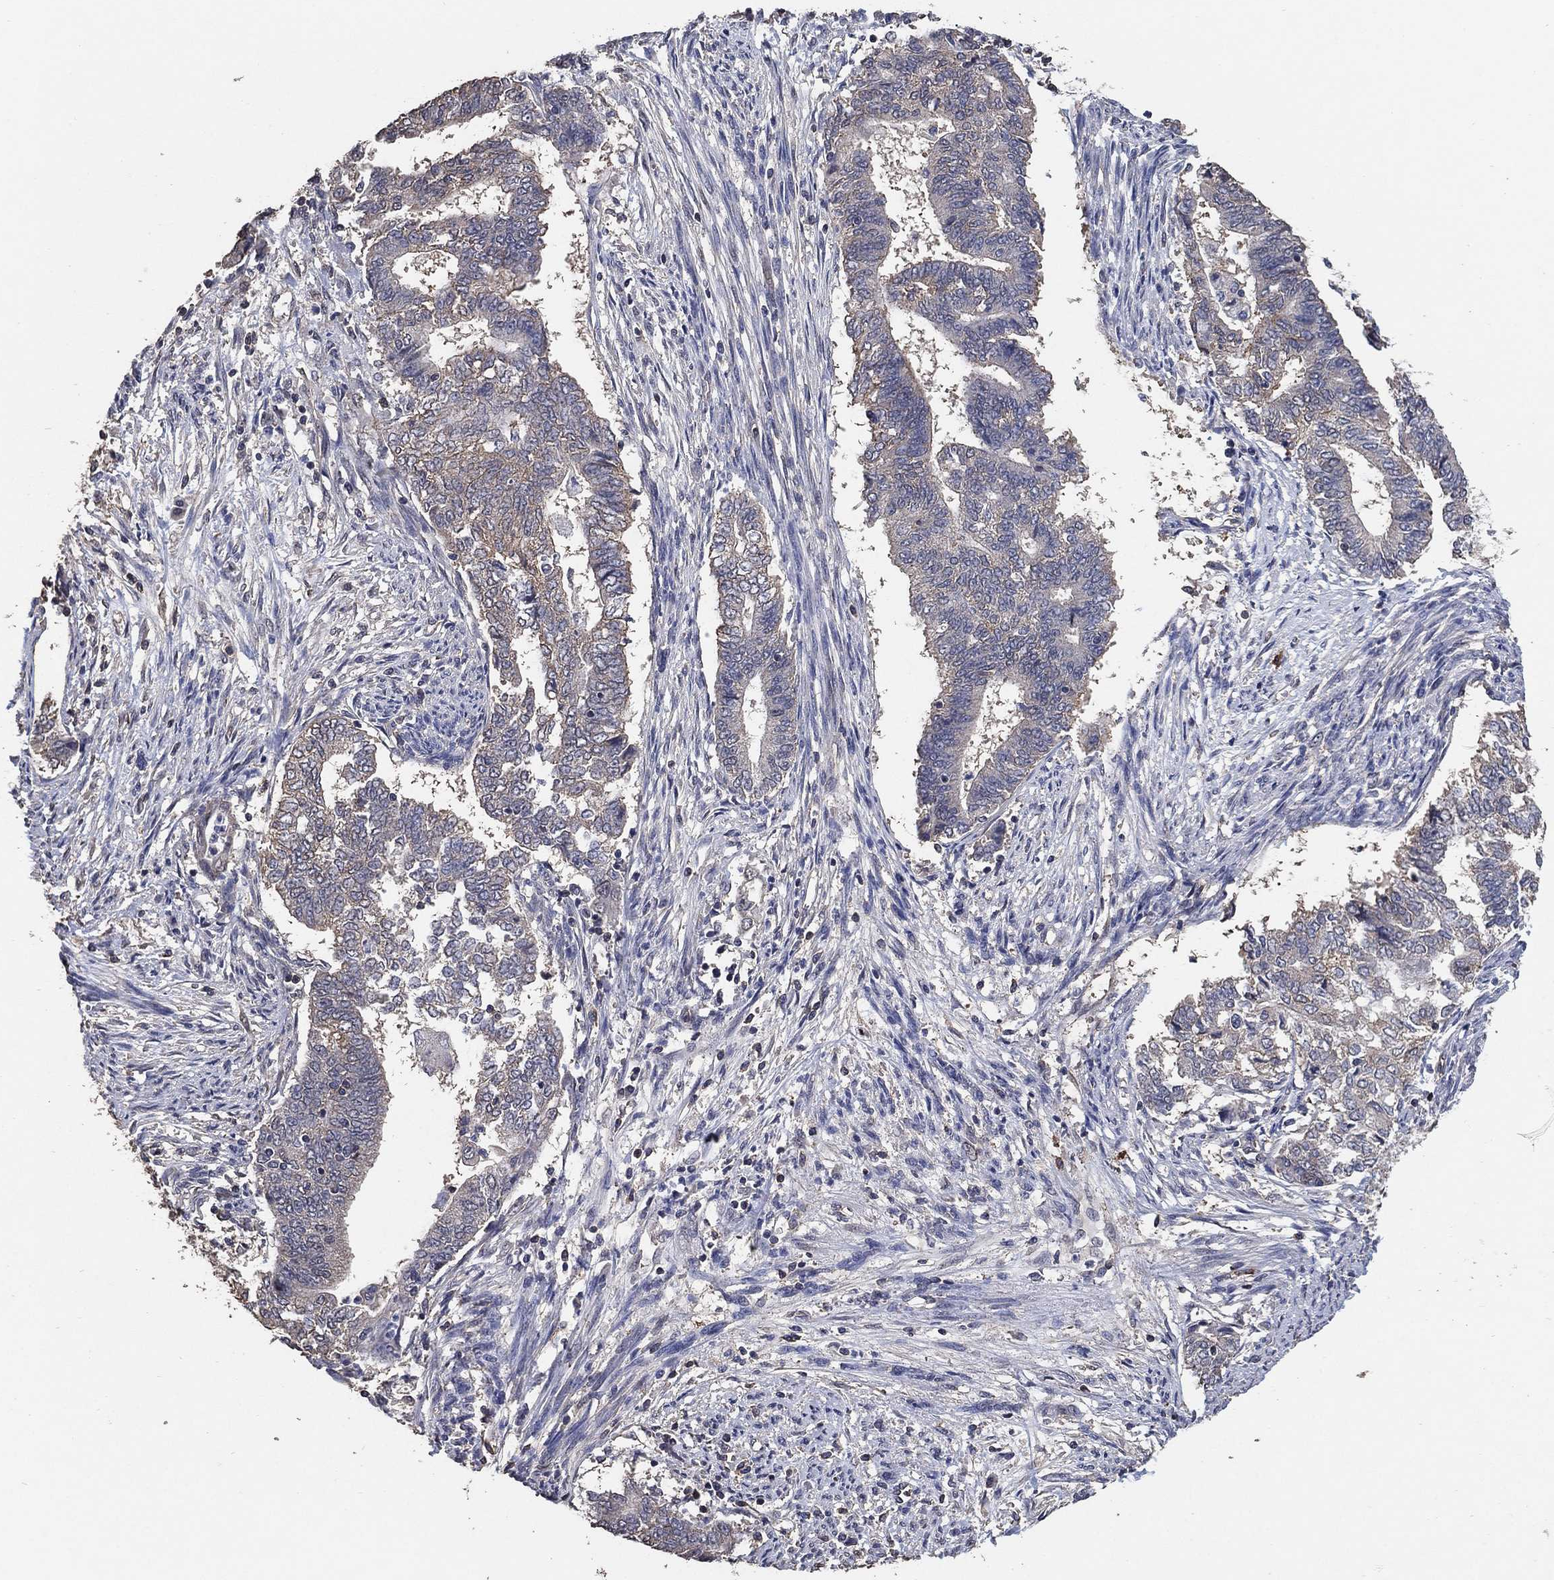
{"staining": {"intensity": "weak", "quantity": "<25%", "location": "cytoplasmic/membranous"}, "tissue": "endometrial cancer", "cell_type": "Tumor cells", "image_type": "cancer", "snomed": [{"axis": "morphology", "description": "Adenocarcinoma, NOS"}, {"axis": "topography", "description": "Endometrium"}], "caption": "IHC image of human endometrial adenocarcinoma stained for a protein (brown), which displays no positivity in tumor cells. Brightfield microscopy of immunohistochemistry stained with DAB (brown) and hematoxylin (blue), captured at high magnification.", "gene": "KLK5", "patient": {"sex": "female", "age": 65}}